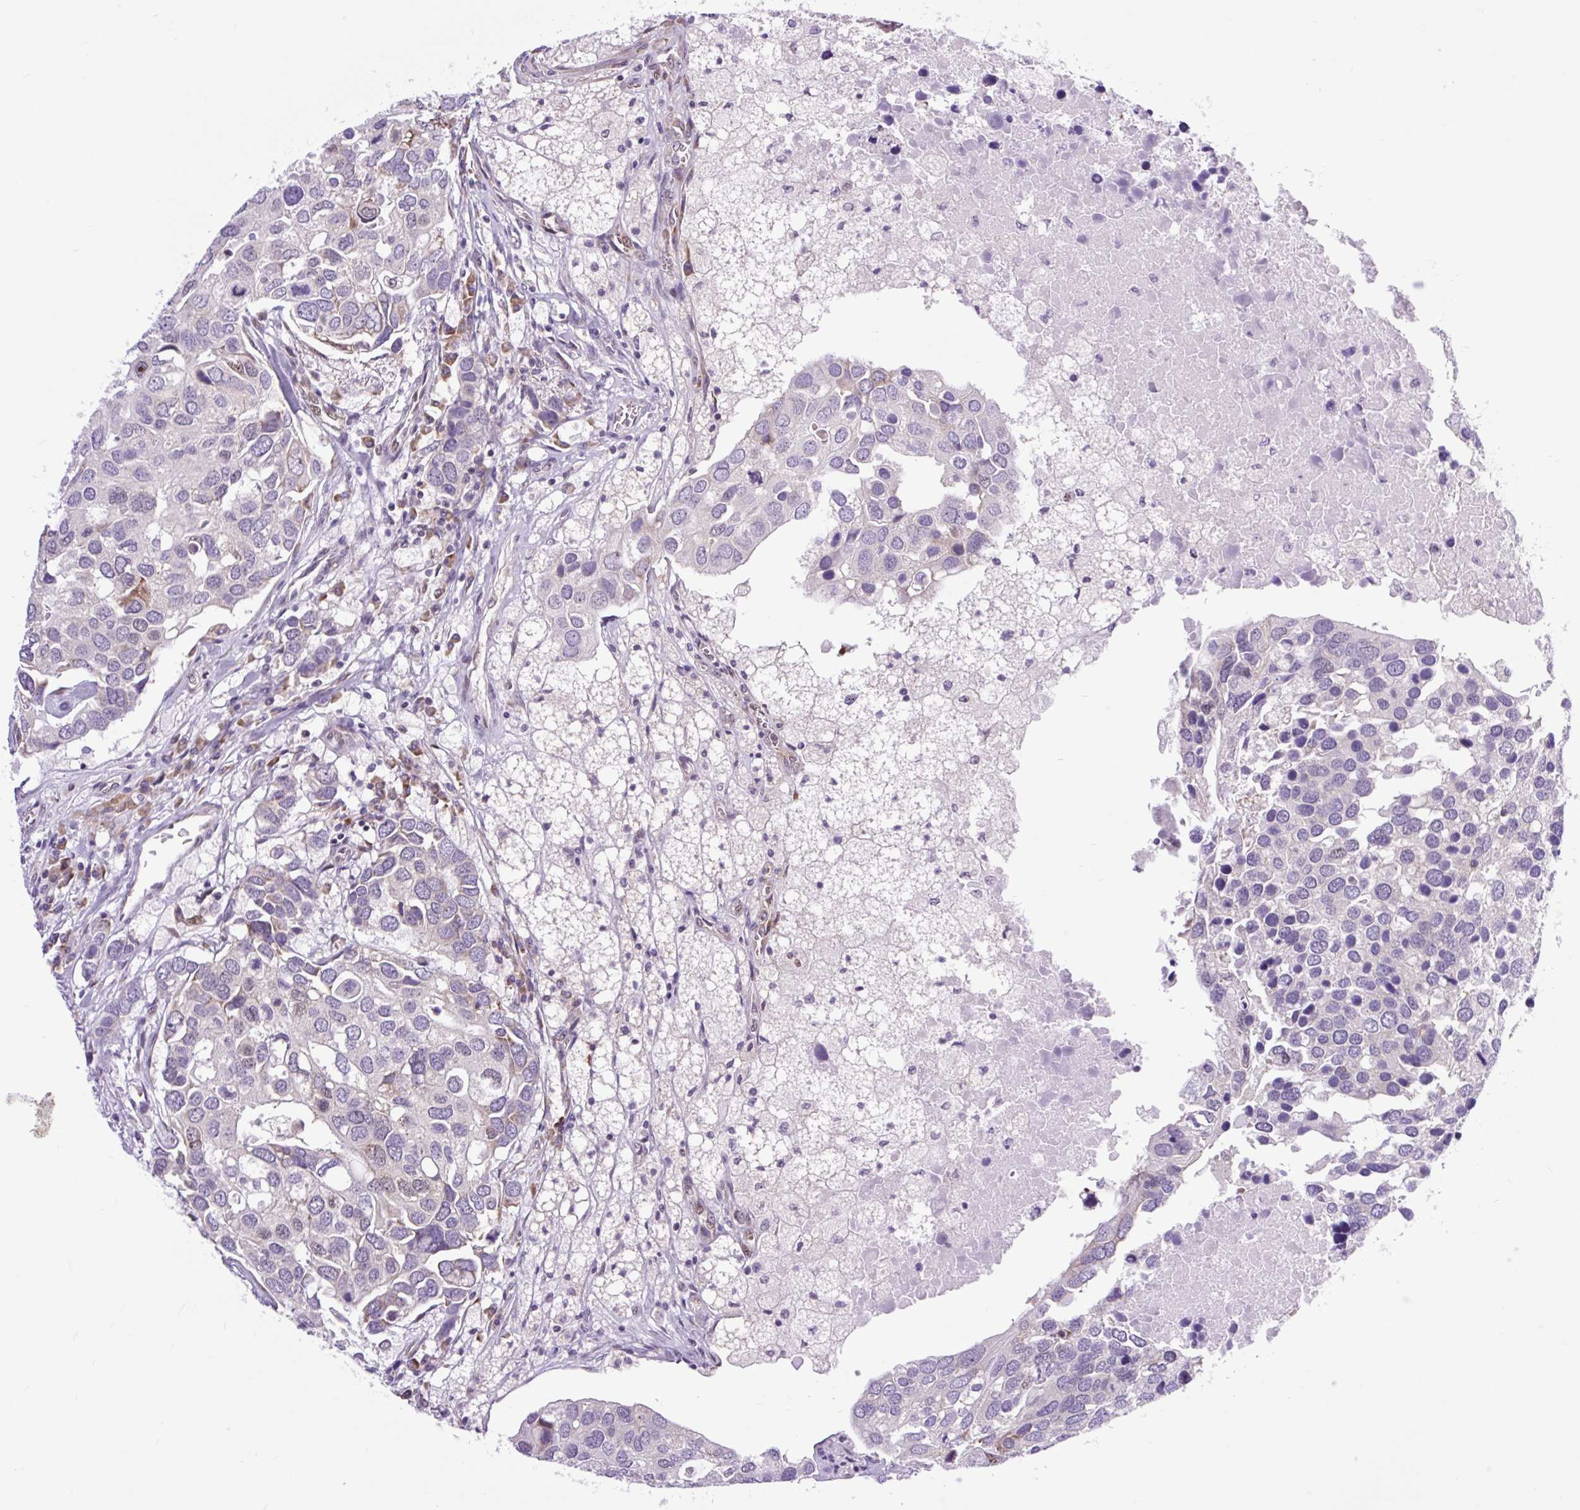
{"staining": {"intensity": "weak", "quantity": "<25%", "location": "nuclear"}, "tissue": "breast cancer", "cell_type": "Tumor cells", "image_type": "cancer", "snomed": [{"axis": "morphology", "description": "Duct carcinoma"}, {"axis": "topography", "description": "Breast"}], "caption": "Immunohistochemistry (IHC) image of breast intraductal carcinoma stained for a protein (brown), which displays no positivity in tumor cells.", "gene": "CLK2", "patient": {"sex": "female", "age": 83}}